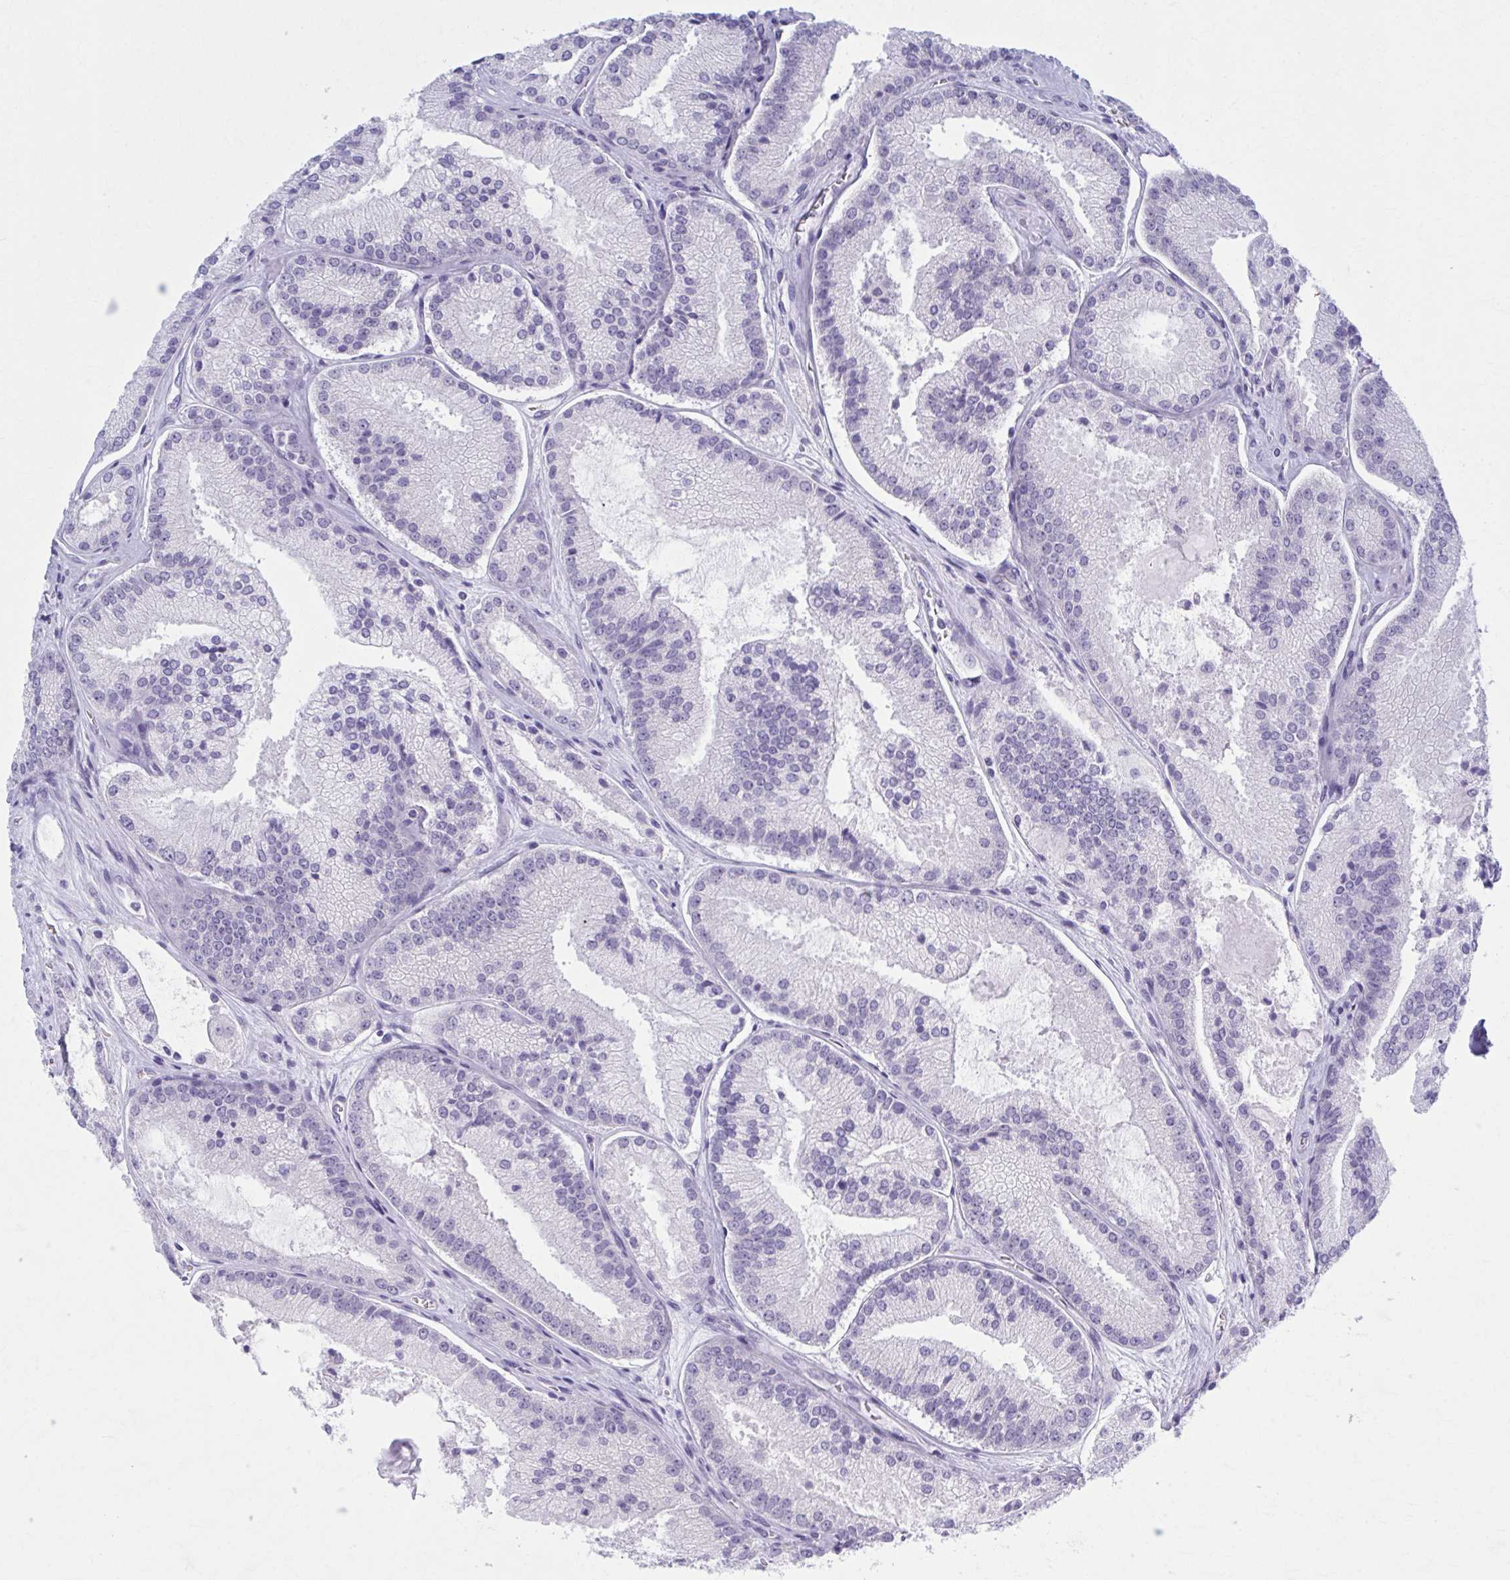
{"staining": {"intensity": "negative", "quantity": "none", "location": "none"}, "tissue": "prostate cancer", "cell_type": "Tumor cells", "image_type": "cancer", "snomed": [{"axis": "morphology", "description": "Adenocarcinoma, High grade"}, {"axis": "topography", "description": "Prostate"}], "caption": "High power microscopy histopathology image of an immunohistochemistry (IHC) micrograph of prostate cancer (adenocarcinoma (high-grade)), revealing no significant staining in tumor cells.", "gene": "CCDC105", "patient": {"sex": "male", "age": 73}}